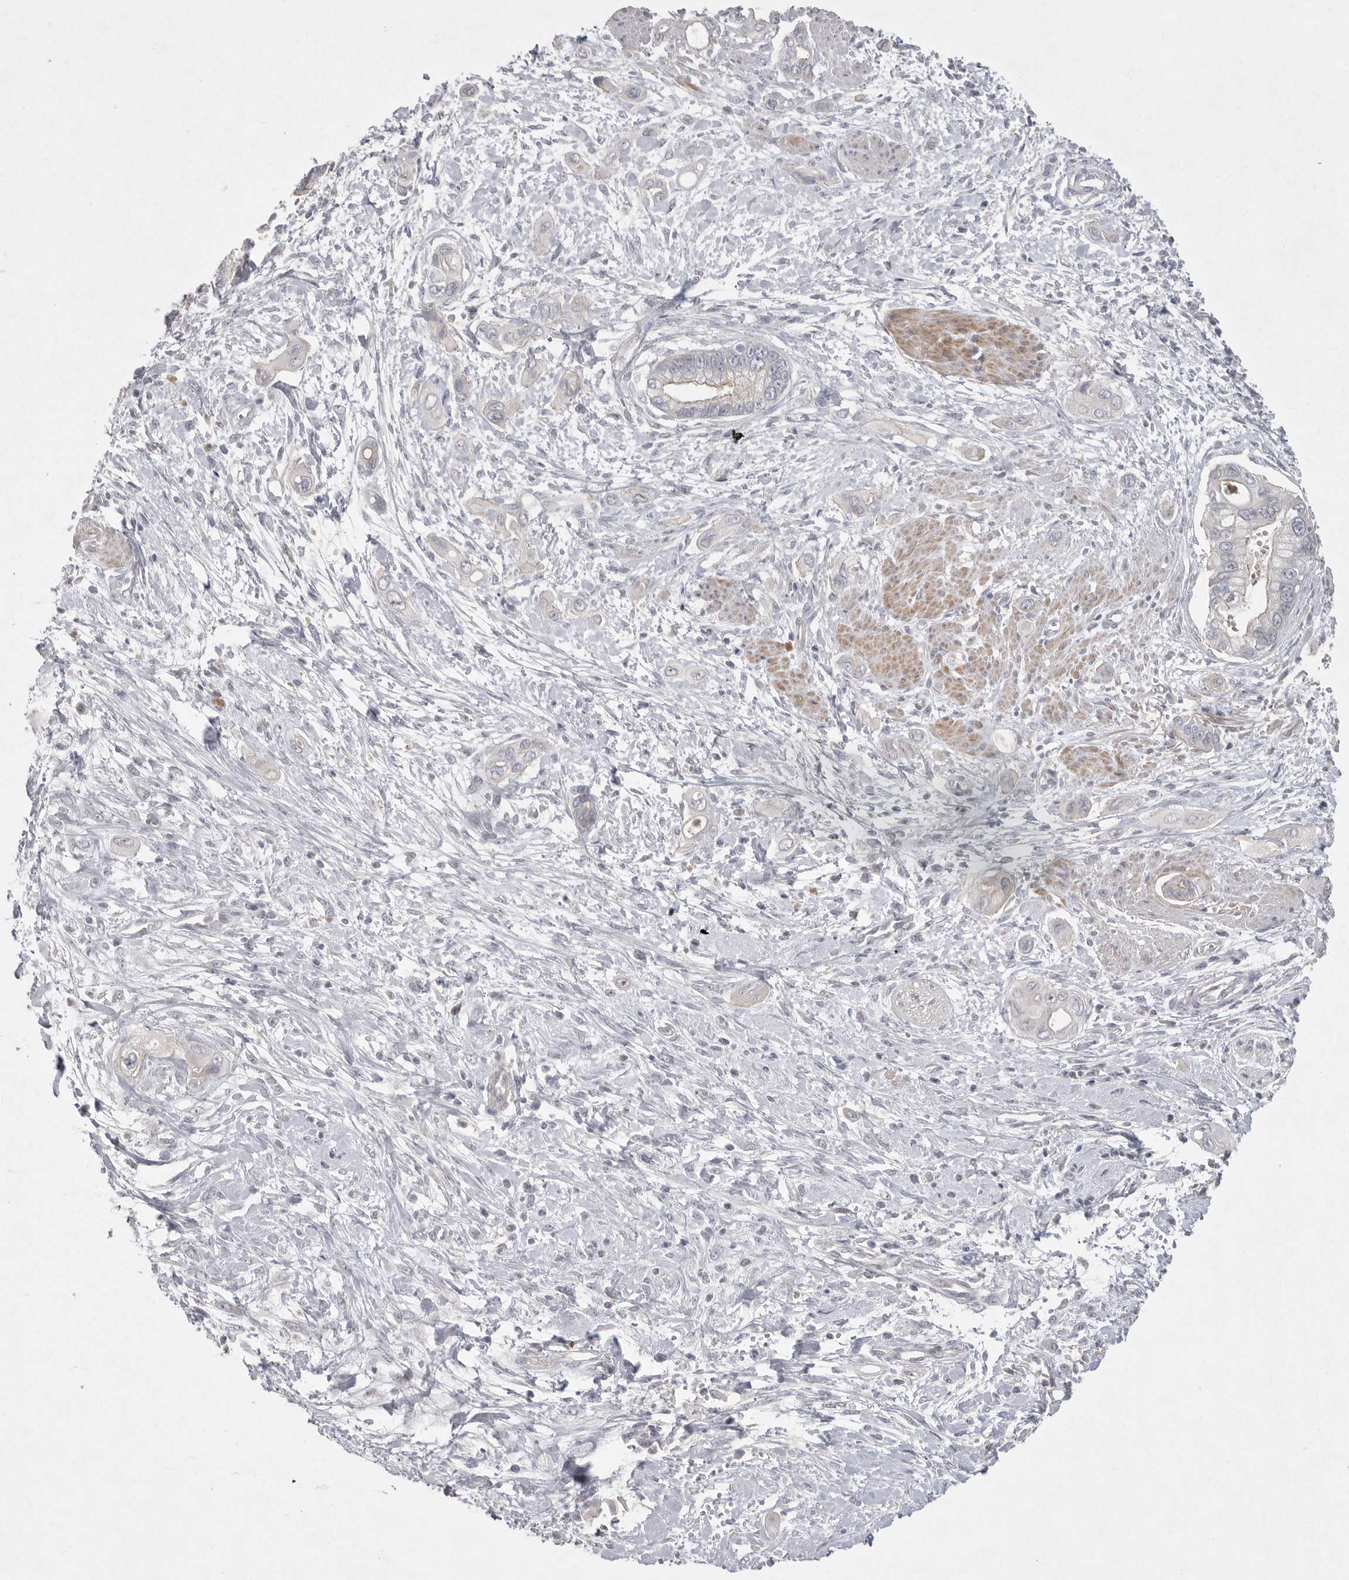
{"staining": {"intensity": "negative", "quantity": "none", "location": "none"}, "tissue": "pancreatic cancer", "cell_type": "Tumor cells", "image_type": "cancer", "snomed": [{"axis": "morphology", "description": "Adenocarcinoma, NOS"}, {"axis": "topography", "description": "Pancreas"}], "caption": "IHC image of pancreatic cancer stained for a protein (brown), which displays no positivity in tumor cells. (DAB immunohistochemistry with hematoxylin counter stain).", "gene": "VANGL2", "patient": {"sex": "male", "age": 59}}